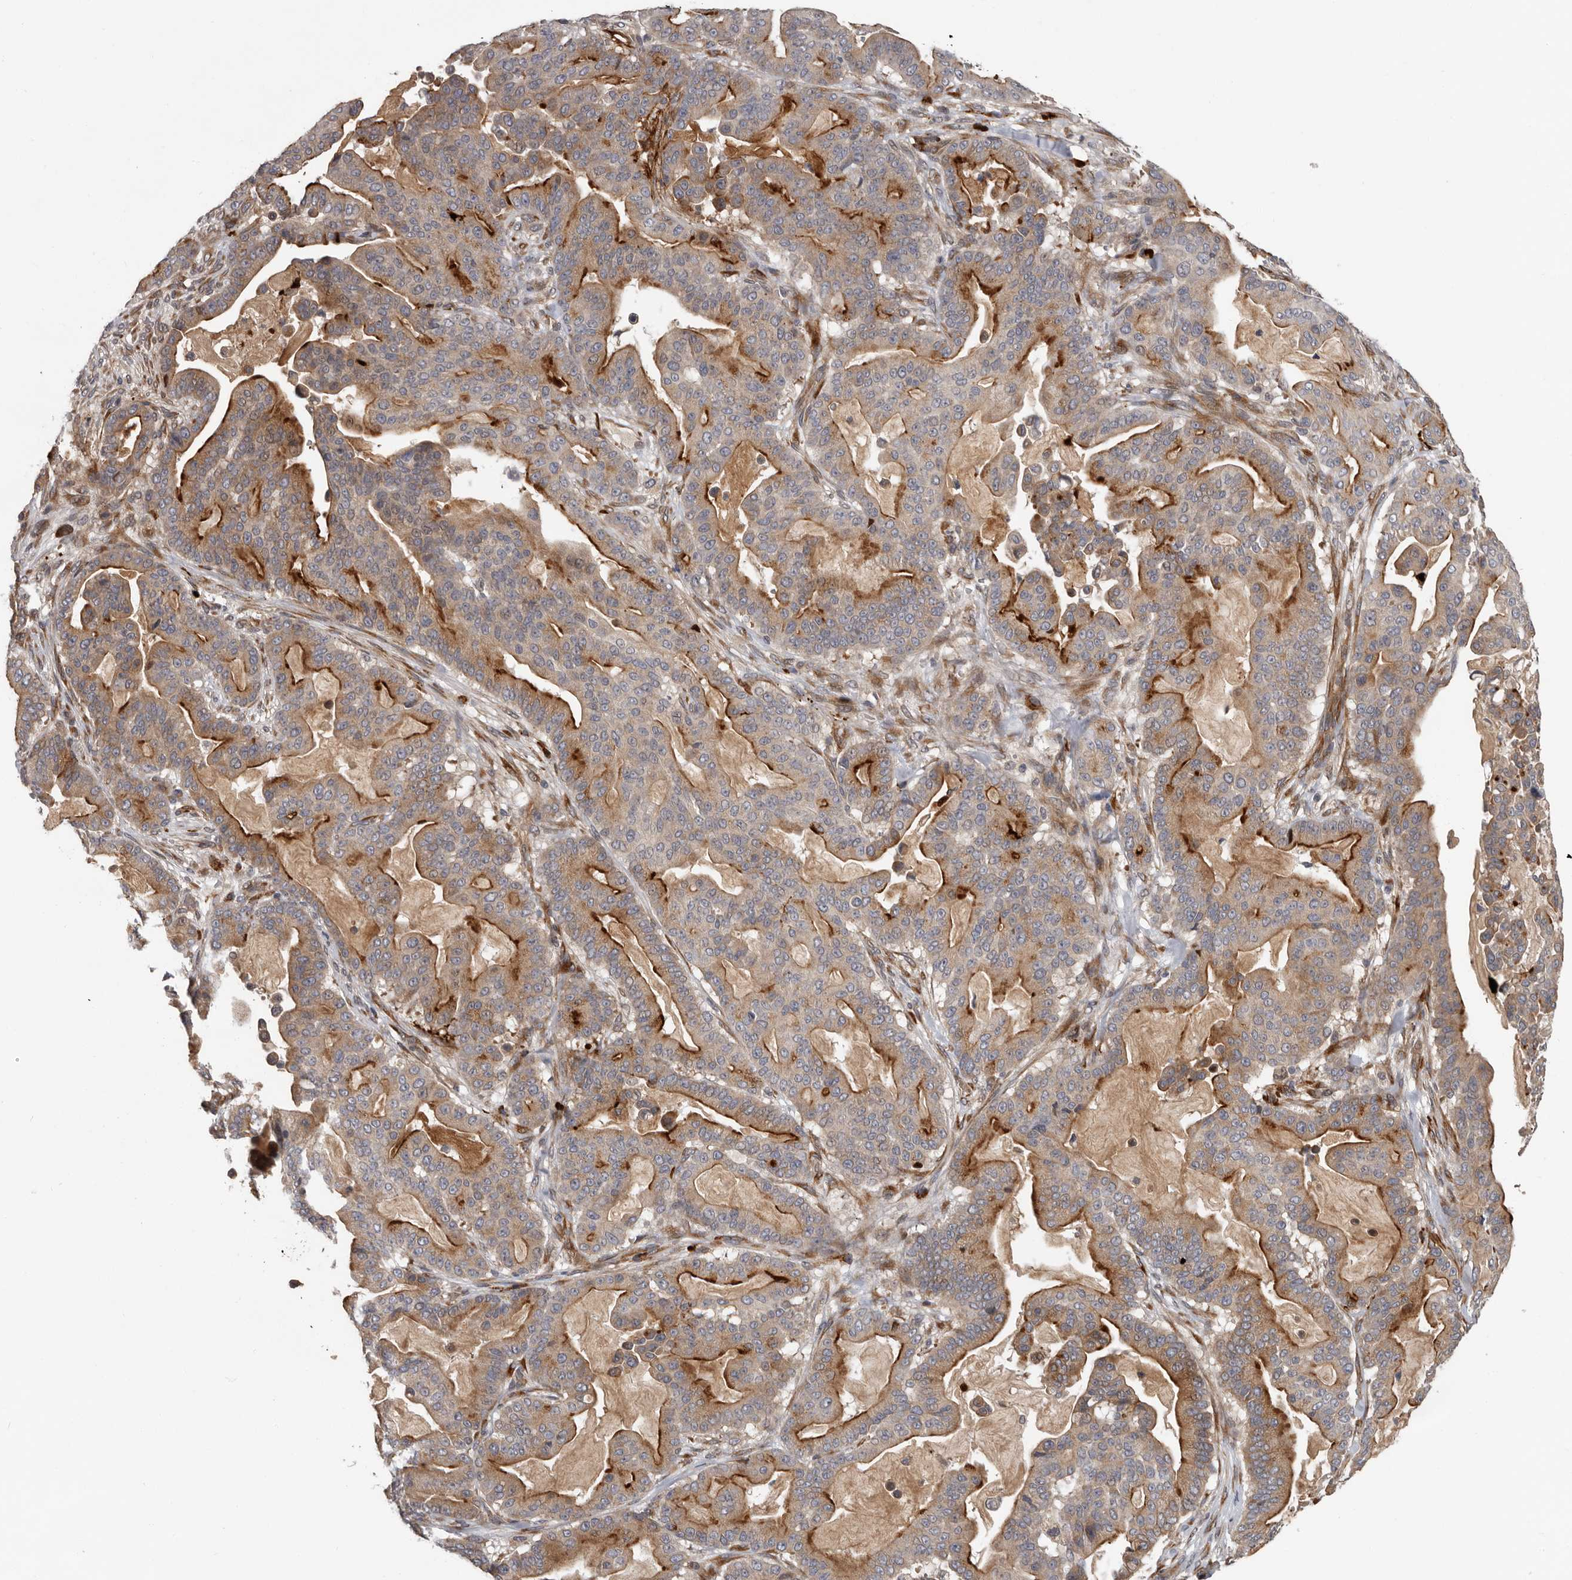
{"staining": {"intensity": "moderate", "quantity": ">75%", "location": "cytoplasmic/membranous"}, "tissue": "pancreatic cancer", "cell_type": "Tumor cells", "image_type": "cancer", "snomed": [{"axis": "morphology", "description": "Adenocarcinoma, NOS"}, {"axis": "topography", "description": "Pancreas"}], "caption": "Immunohistochemistry of pancreatic adenocarcinoma reveals medium levels of moderate cytoplasmic/membranous staining in approximately >75% of tumor cells.", "gene": "MTF1", "patient": {"sex": "male", "age": 63}}